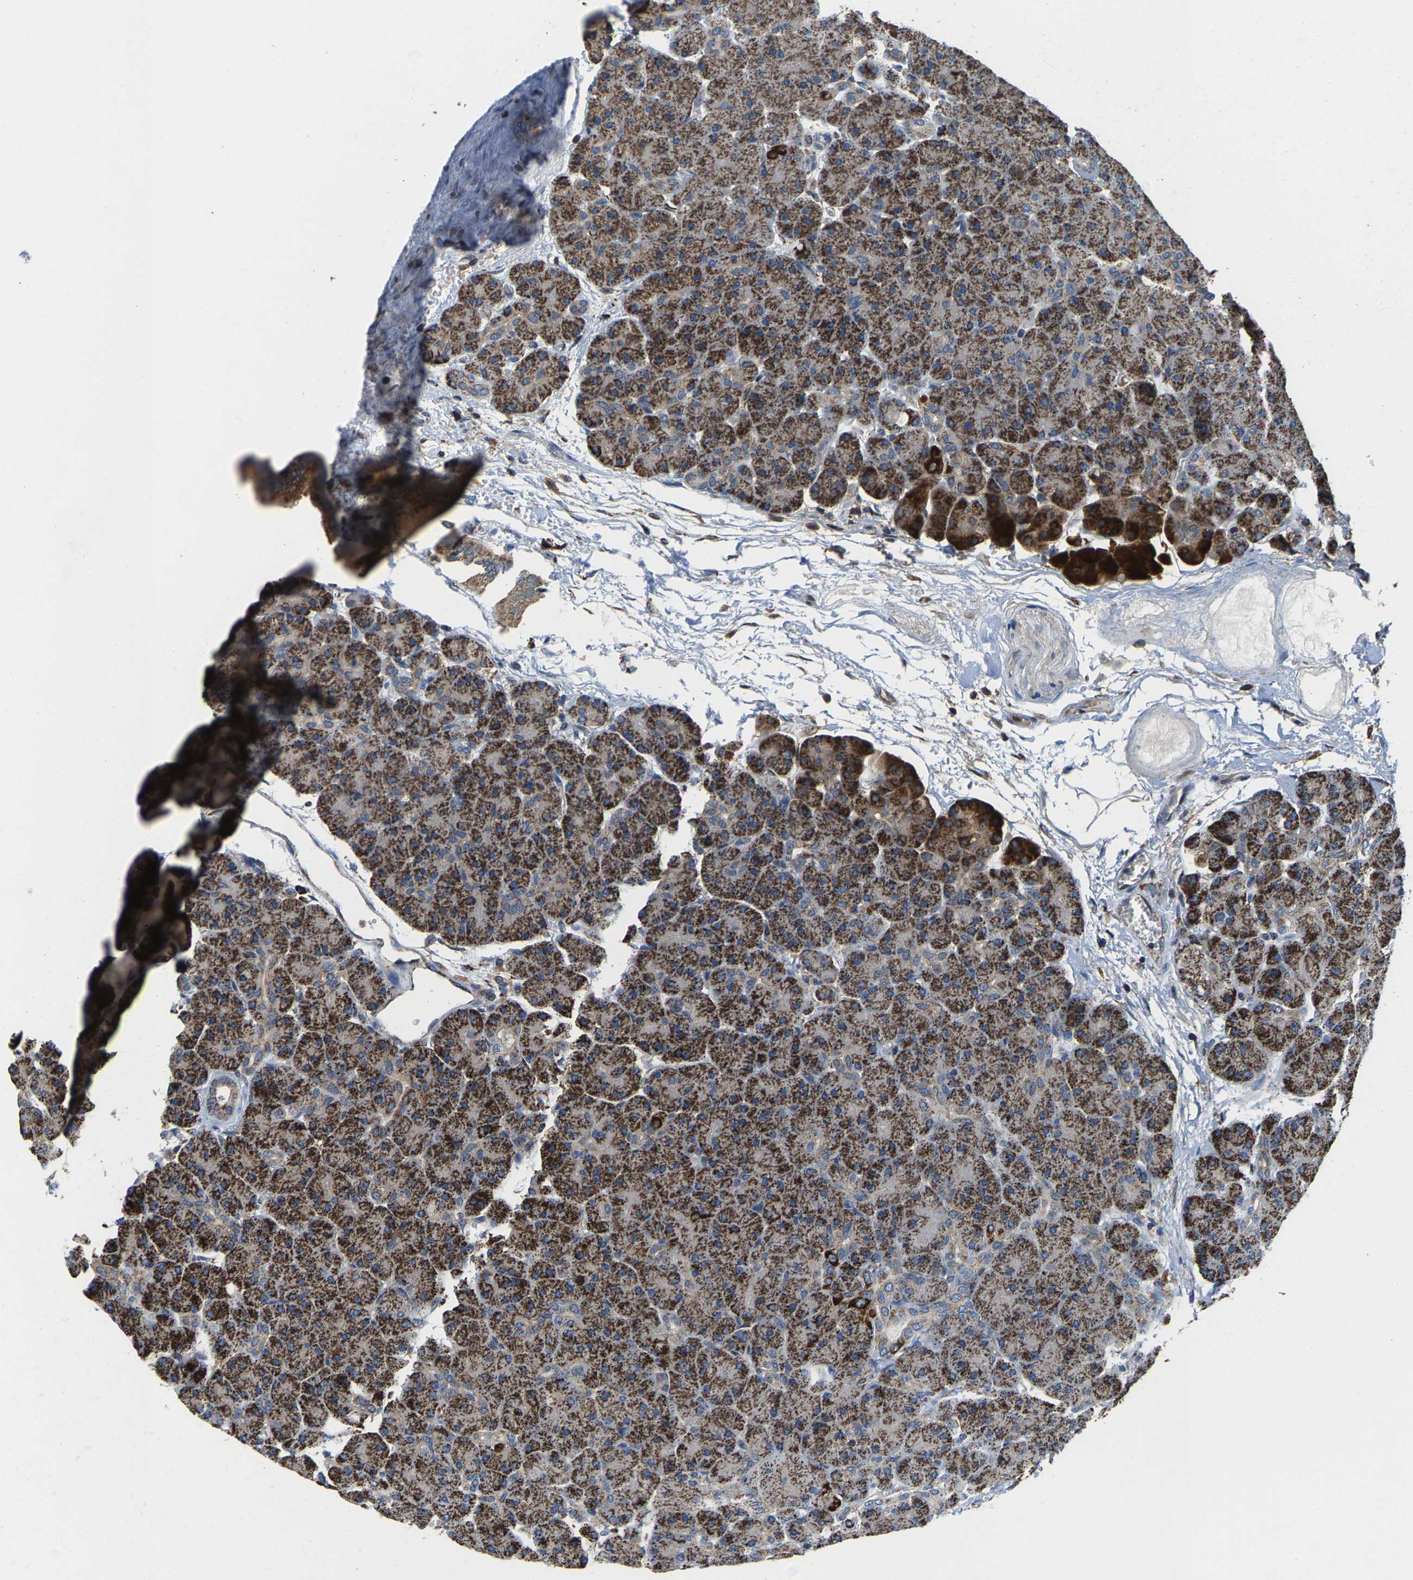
{"staining": {"intensity": "strong", "quantity": ">75%", "location": "cytoplasmic/membranous"}, "tissue": "pancreas", "cell_type": "Exocrine glandular cells", "image_type": "normal", "snomed": [{"axis": "morphology", "description": "Normal tissue, NOS"}, {"axis": "topography", "description": "Pancreas"}], "caption": "About >75% of exocrine glandular cells in unremarkable human pancreas display strong cytoplasmic/membranous protein positivity as visualized by brown immunohistochemical staining.", "gene": "SHMT2", "patient": {"sex": "male", "age": 66}}